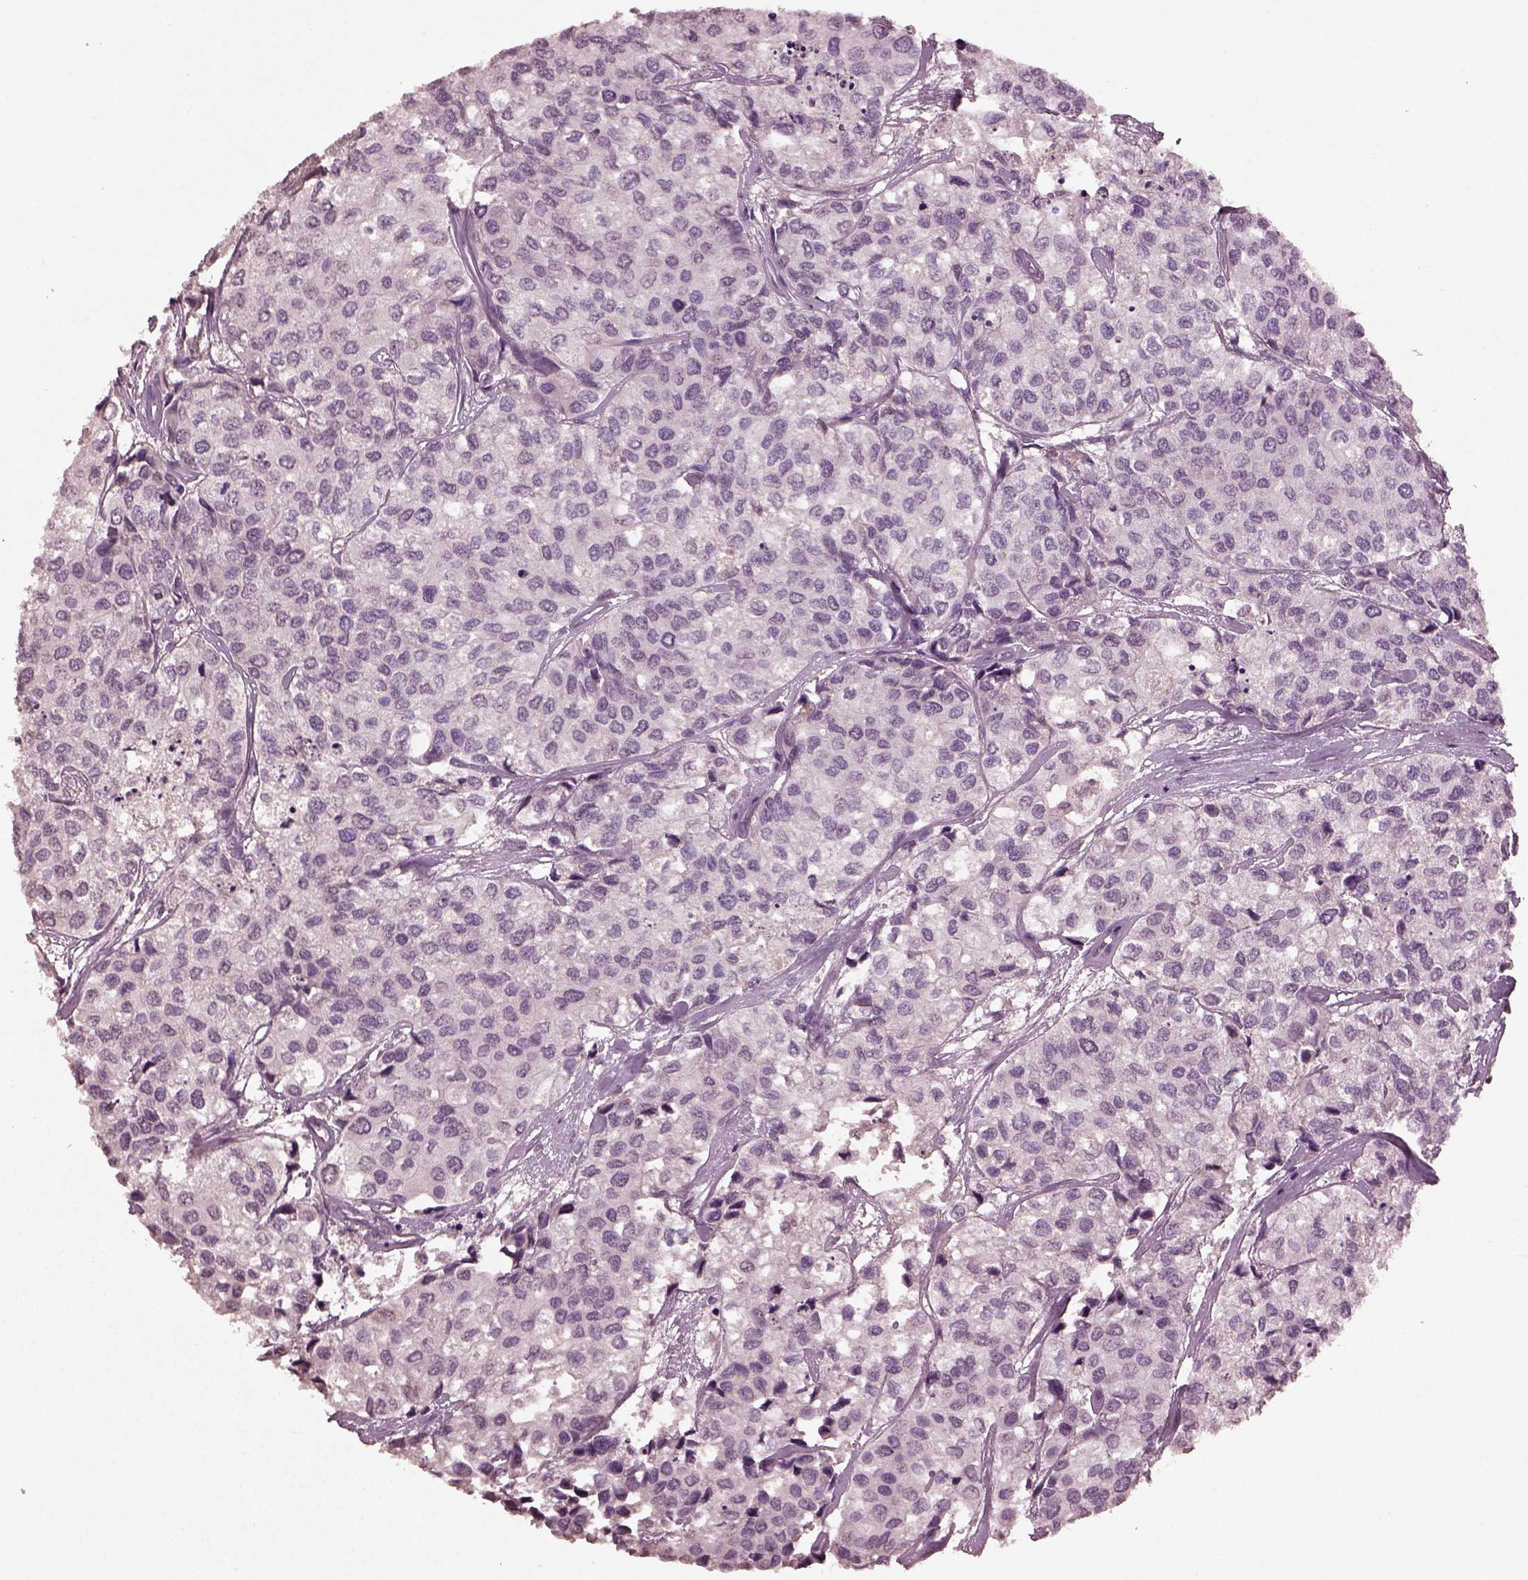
{"staining": {"intensity": "negative", "quantity": "none", "location": "none"}, "tissue": "urothelial cancer", "cell_type": "Tumor cells", "image_type": "cancer", "snomed": [{"axis": "morphology", "description": "Urothelial carcinoma, High grade"}, {"axis": "topography", "description": "Urinary bladder"}], "caption": "Urothelial carcinoma (high-grade) was stained to show a protein in brown. There is no significant expression in tumor cells.", "gene": "IL18RAP", "patient": {"sex": "male", "age": 73}}